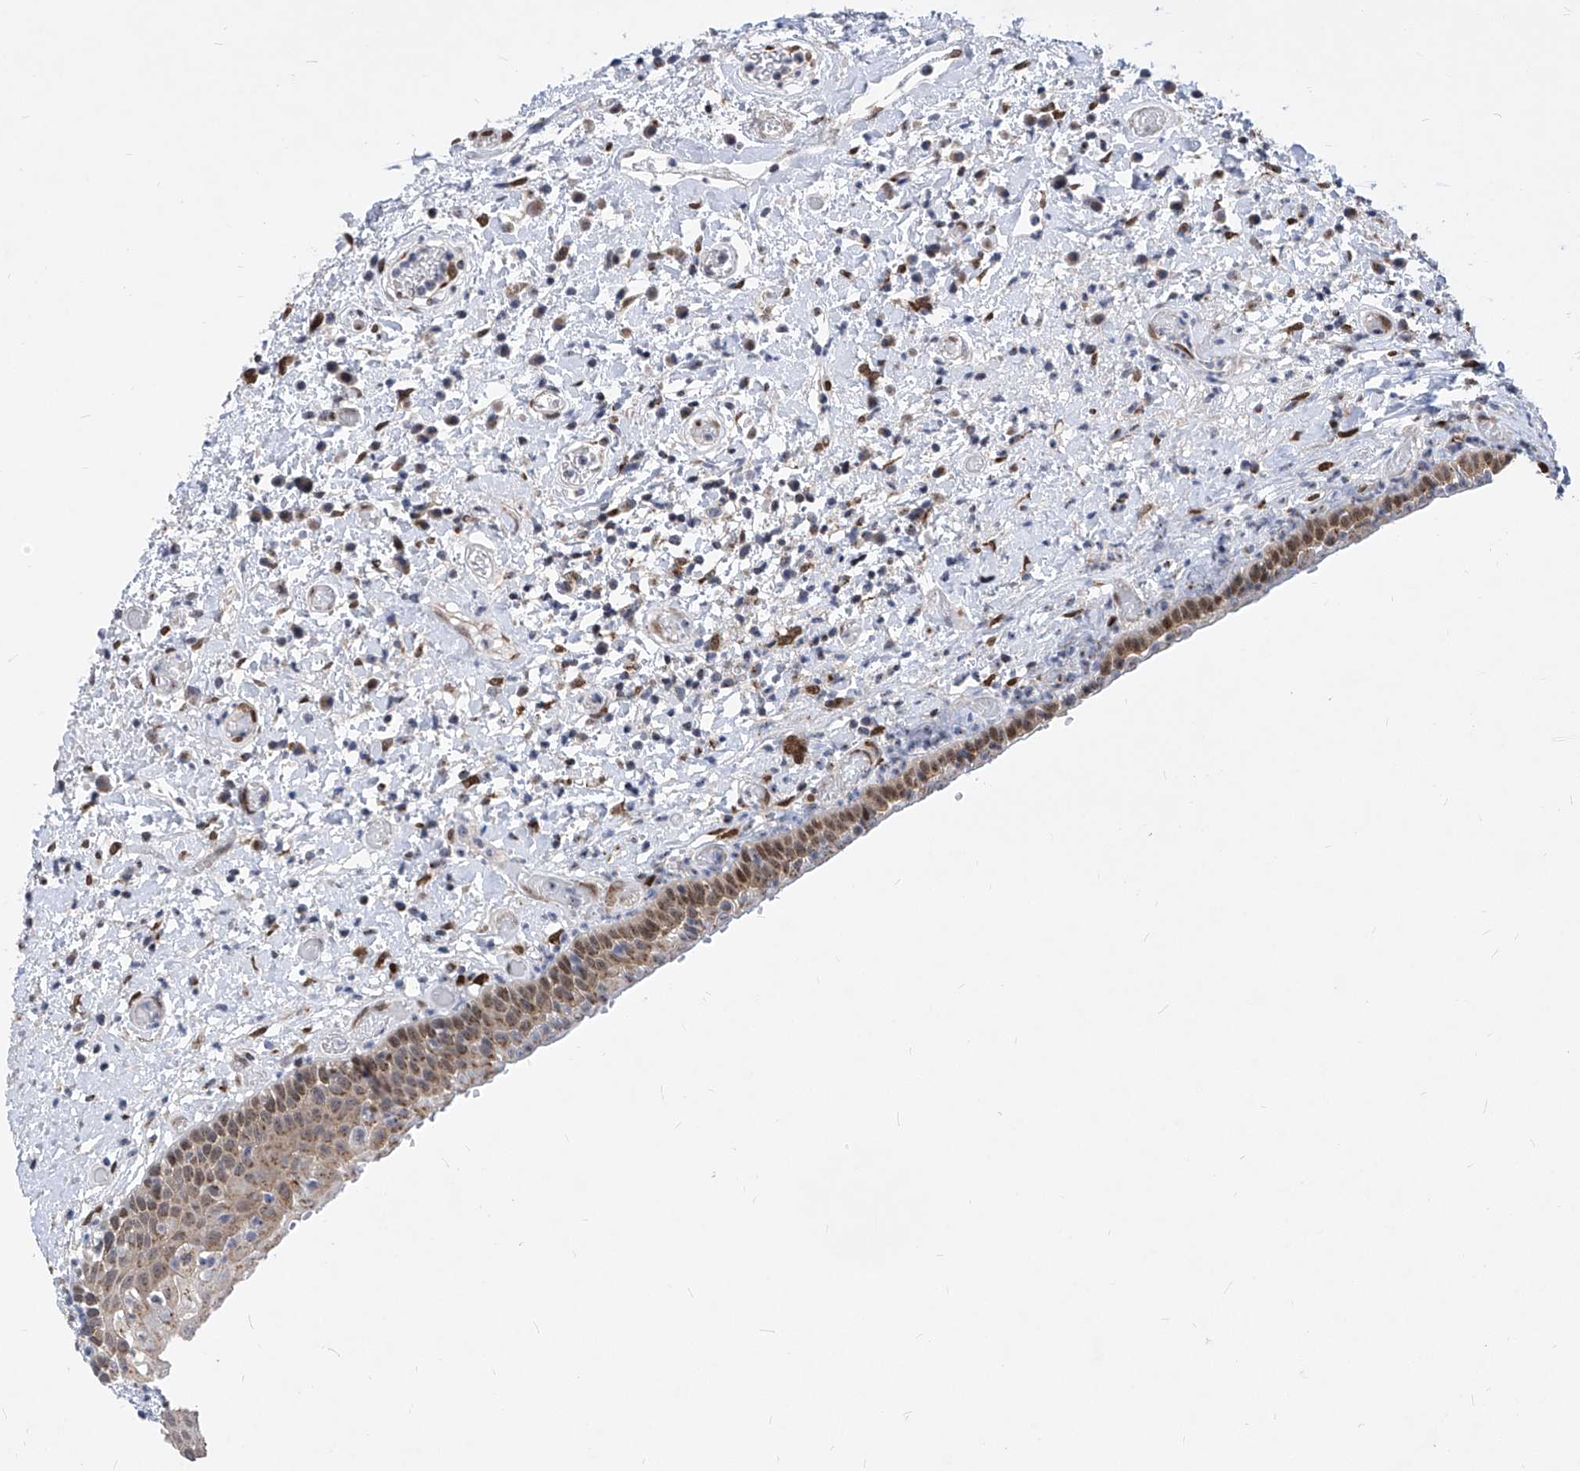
{"staining": {"intensity": "moderate", "quantity": "25%-75%", "location": "cytoplasmic/membranous"}, "tissue": "oral mucosa", "cell_type": "Squamous epithelial cells", "image_type": "normal", "snomed": [{"axis": "morphology", "description": "Normal tissue, NOS"}, {"axis": "topography", "description": "Oral tissue"}], "caption": "The image exhibits staining of unremarkable oral mucosa, revealing moderate cytoplasmic/membranous protein expression (brown color) within squamous epithelial cells.", "gene": "CETN1", "patient": {"sex": "female", "age": 76}}